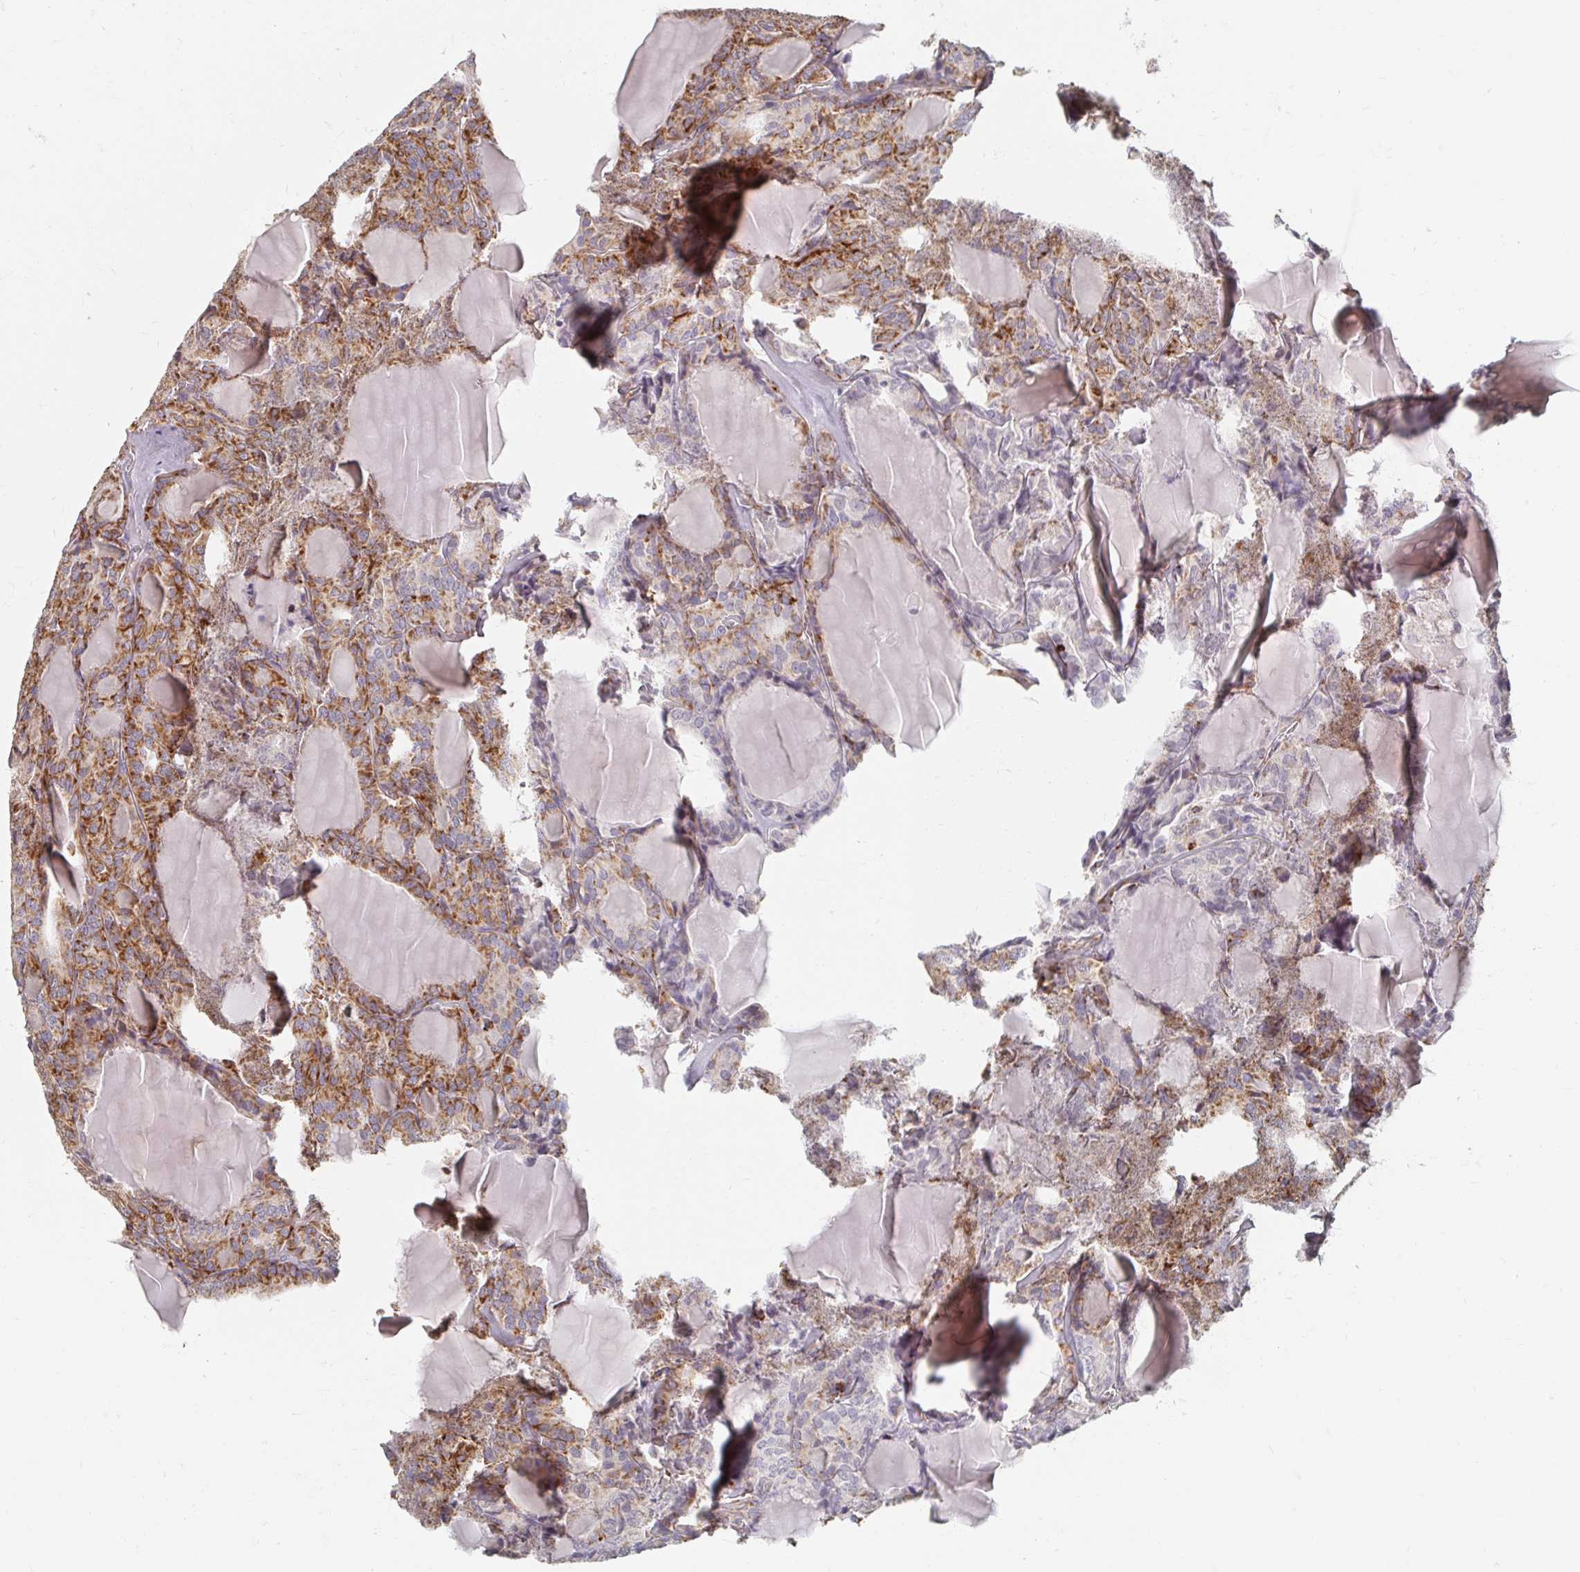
{"staining": {"intensity": "moderate", "quantity": ">75%", "location": "cytoplasmic/membranous"}, "tissue": "thyroid cancer", "cell_type": "Tumor cells", "image_type": "cancer", "snomed": [{"axis": "morphology", "description": "Follicular adenoma carcinoma, NOS"}, {"axis": "topography", "description": "Thyroid gland"}], "caption": "Thyroid cancer (follicular adenoma carcinoma) stained with a protein marker reveals moderate staining in tumor cells.", "gene": "MAVS", "patient": {"sex": "male", "age": 74}}